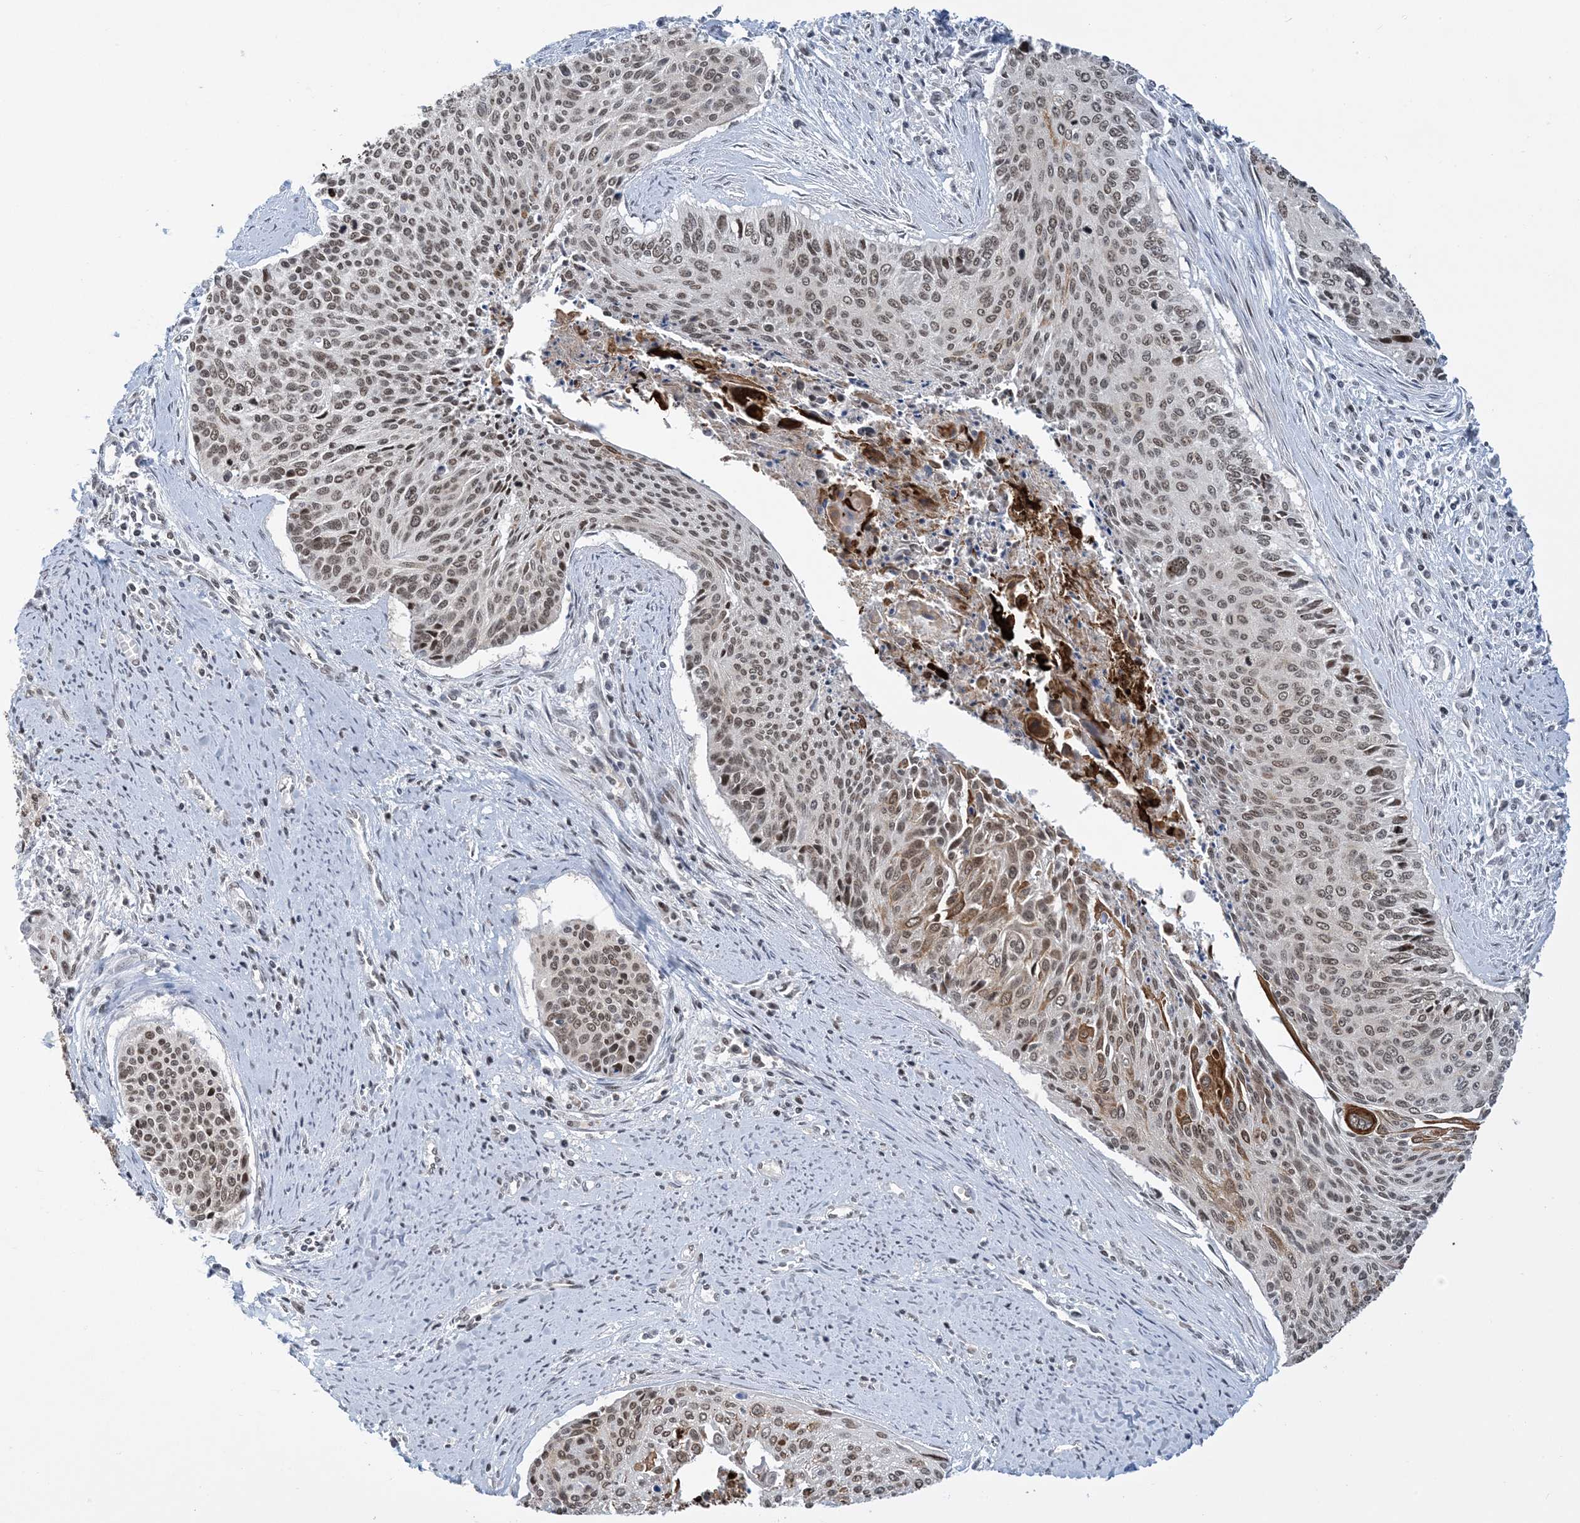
{"staining": {"intensity": "moderate", "quantity": ">75%", "location": "nuclear"}, "tissue": "cervical cancer", "cell_type": "Tumor cells", "image_type": "cancer", "snomed": [{"axis": "morphology", "description": "Squamous cell carcinoma, NOS"}, {"axis": "topography", "description": "Cervix"}], "caption": "Protein expression analysis of squamous cell carcinoma (cervical) reveals moderate nuclear staining in about >75% of tumor cells.", "gene": "ACYP2", "patient": {"sex": "female", "age": 55}}